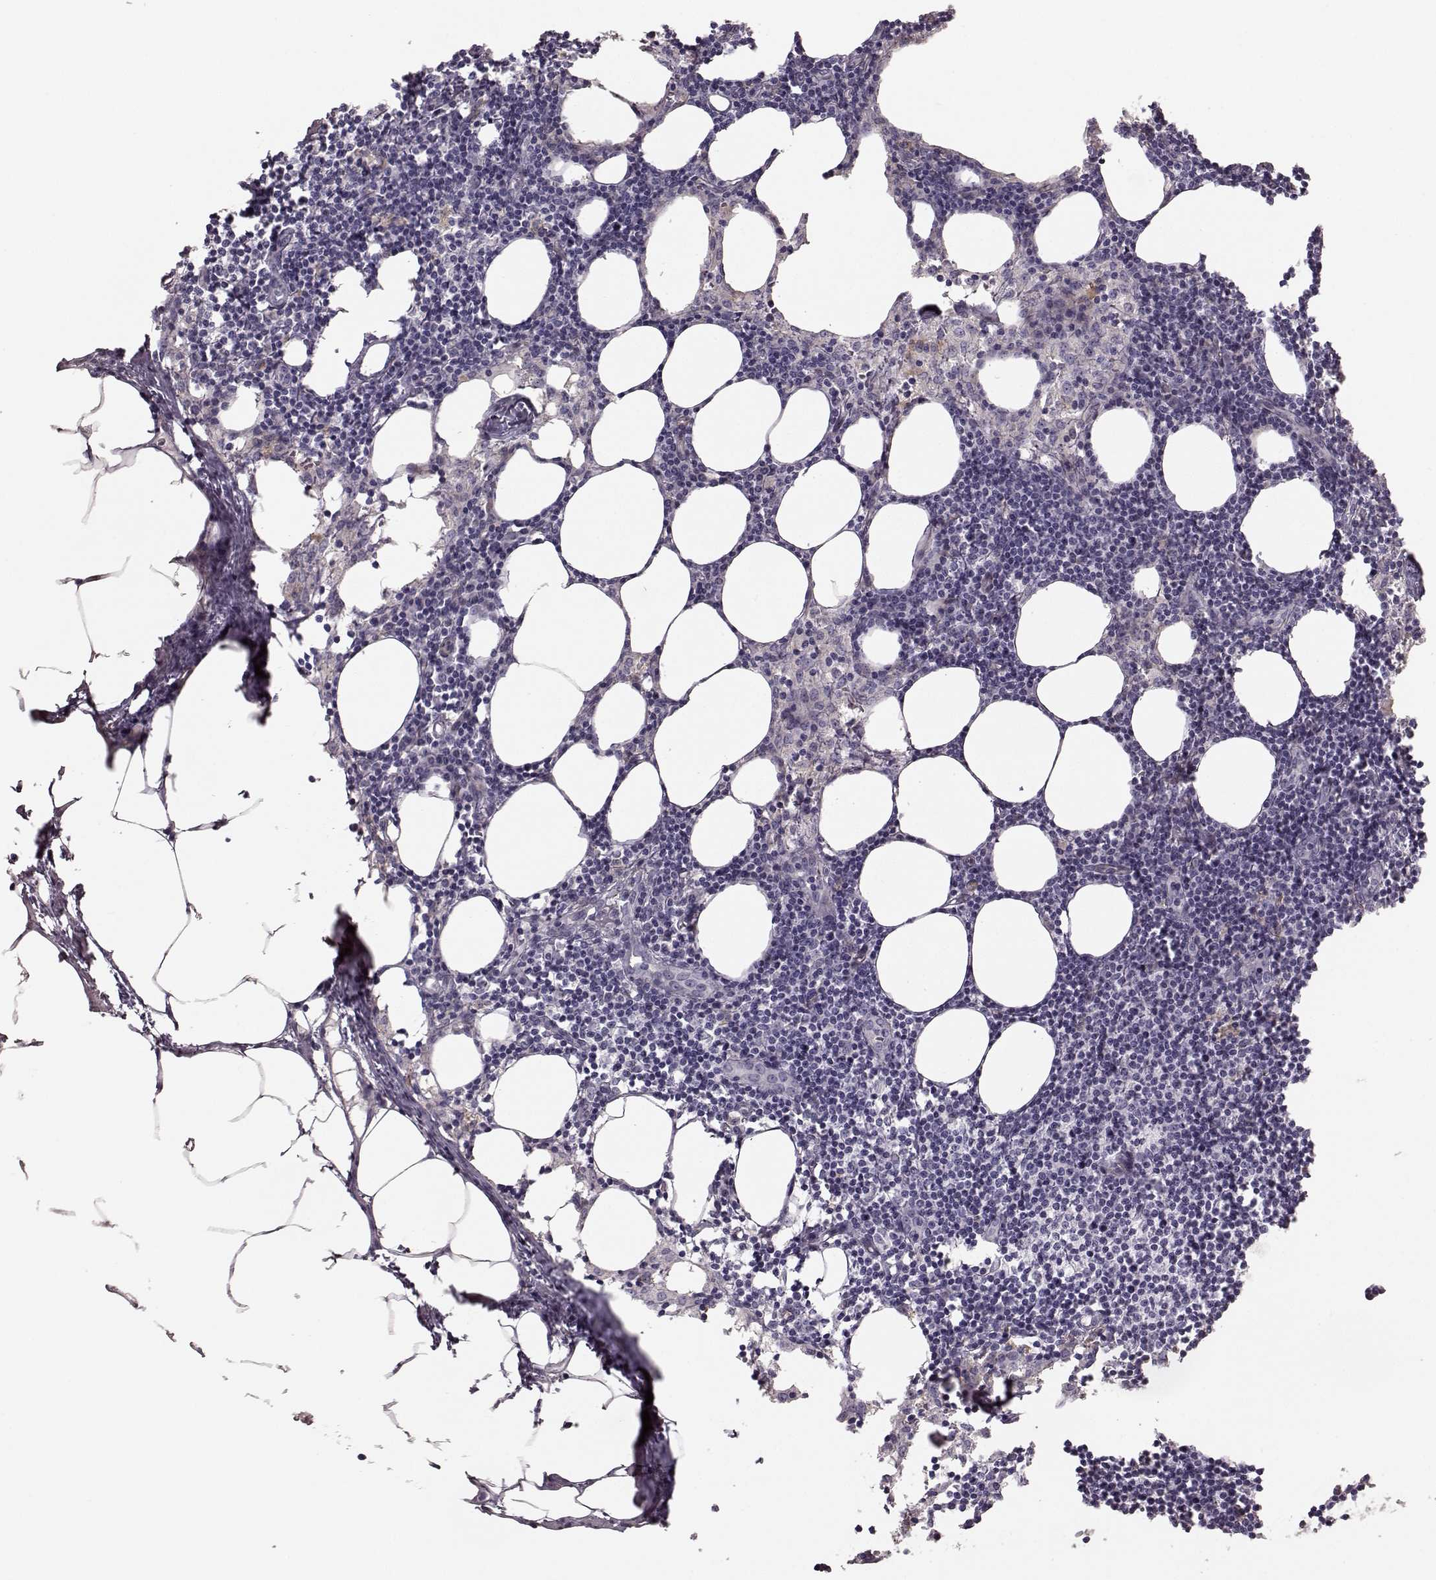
{"staining": {"intensity": "negative", "quantity": "none", "location": "none"}, "tissue": "lymph node", "cell_type": "Germinal center cells", "image_type": "normal", "snomed": [{"axis": "morphology", "description": "Normal tissue, NOS"}, {"axis": "topography", "description": "Lymph node"}], "caption": "High magnification brightfield microscopy of benign lymph node stained with DAB (3,3'-diaminobenzidine) (brown) and counterstained with hematoxylin (blue): germinal center cells show no significant positivity.", "gene": "GPR50", "patient": {"sex": "female", "age": 52}}